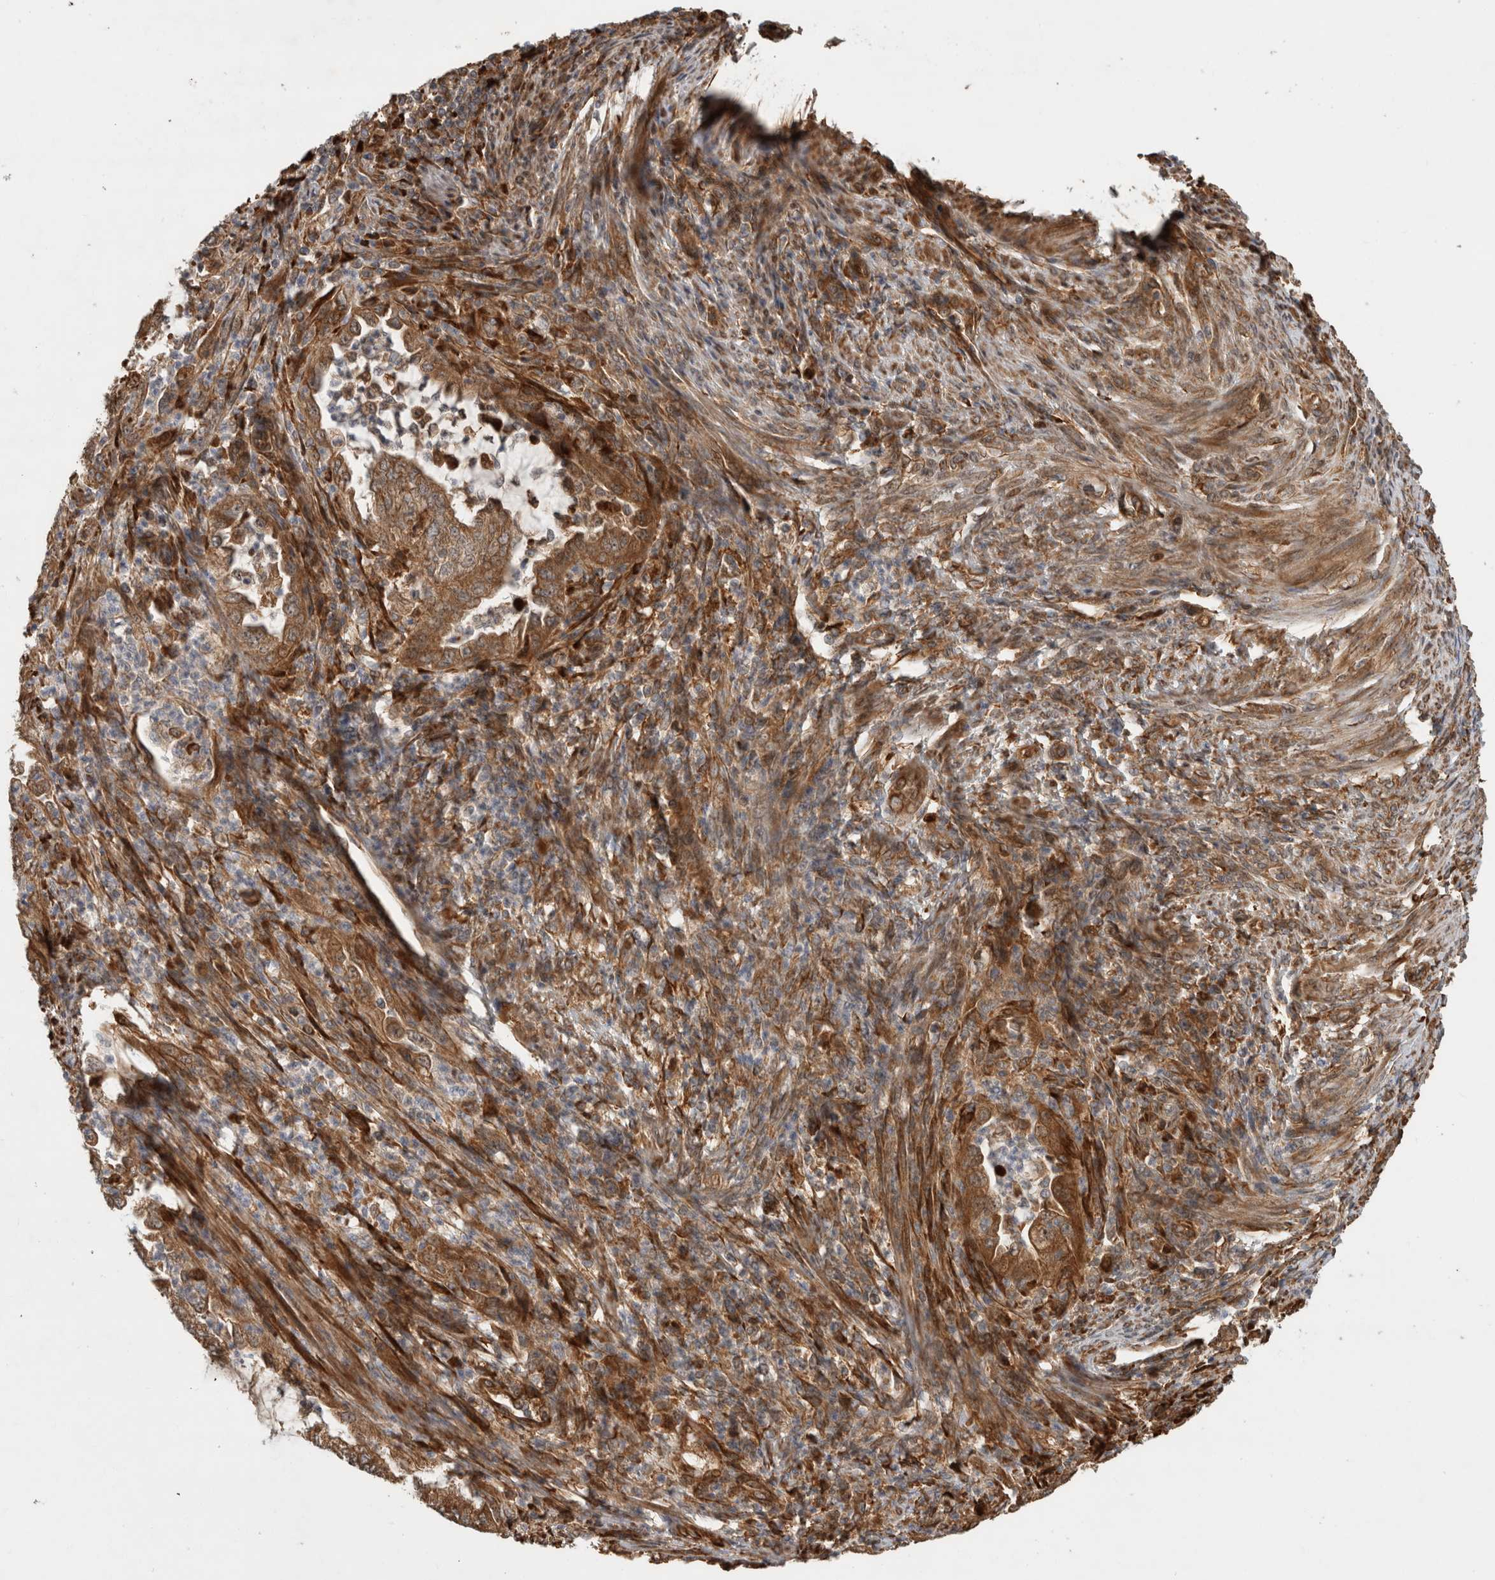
{"staining": {"intensity": "moderate", "quantity": ">75%", "location": "cytoplasmic/membranous"}, "tissue": "endometrial cancer", "cell_type": "Tumor cells", "image_type": "cancer", "snomed": [{"axis": "morphology", "description": "Adenocarcinoma, NOS"}, {"axis": "topography", "description": "Endometrium"}], "caption": "Endometrial adenocarcinoma stained with a protein marker shows moderate staining in tumor cells.", "gene": "TUBD1", "patient": {"sex": "female", "age": 51}}